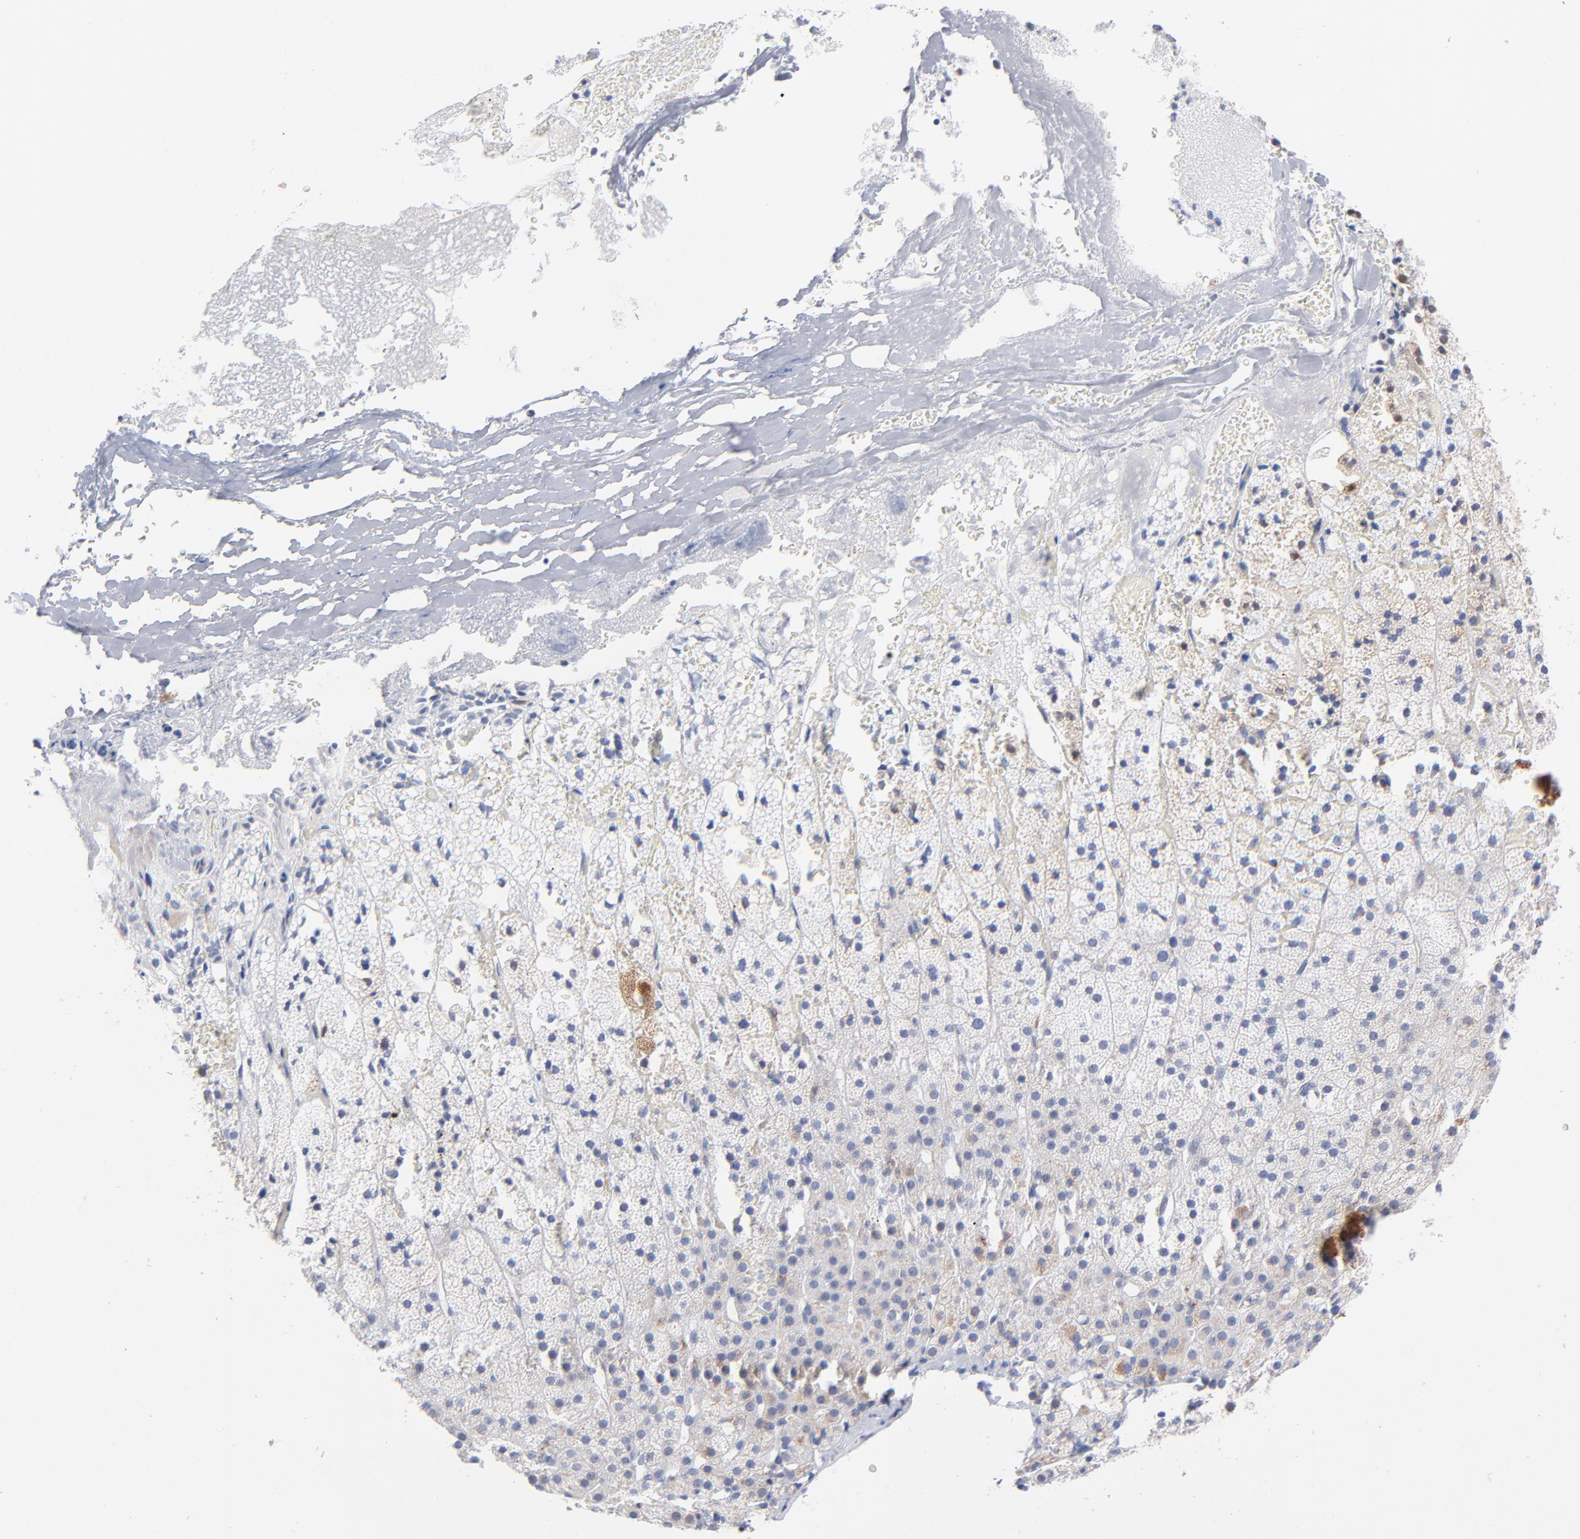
{"staining": {"intensity": "moderate", "quantity": "<25%", "location": "cytoplasmic/membranous"}, "tissue": "adrenal gland", "cell_type": "Glandular cells", "image_type": "normal", "snomed": [{"axis": "morphology", "description": "Normal tissue, NOS"}, {"axis": "topography", "description": "Adrenal gland"}], "caption": "IHC histopathology image of normal adrenal gland stained for a protein (brown), which demonstrates low levels of moderate cytoplasmic/membranous staining in approximately <25% of glandular cells.", "gene": "CHCHD10", "patient": {"sex": "male", "age": 35}}